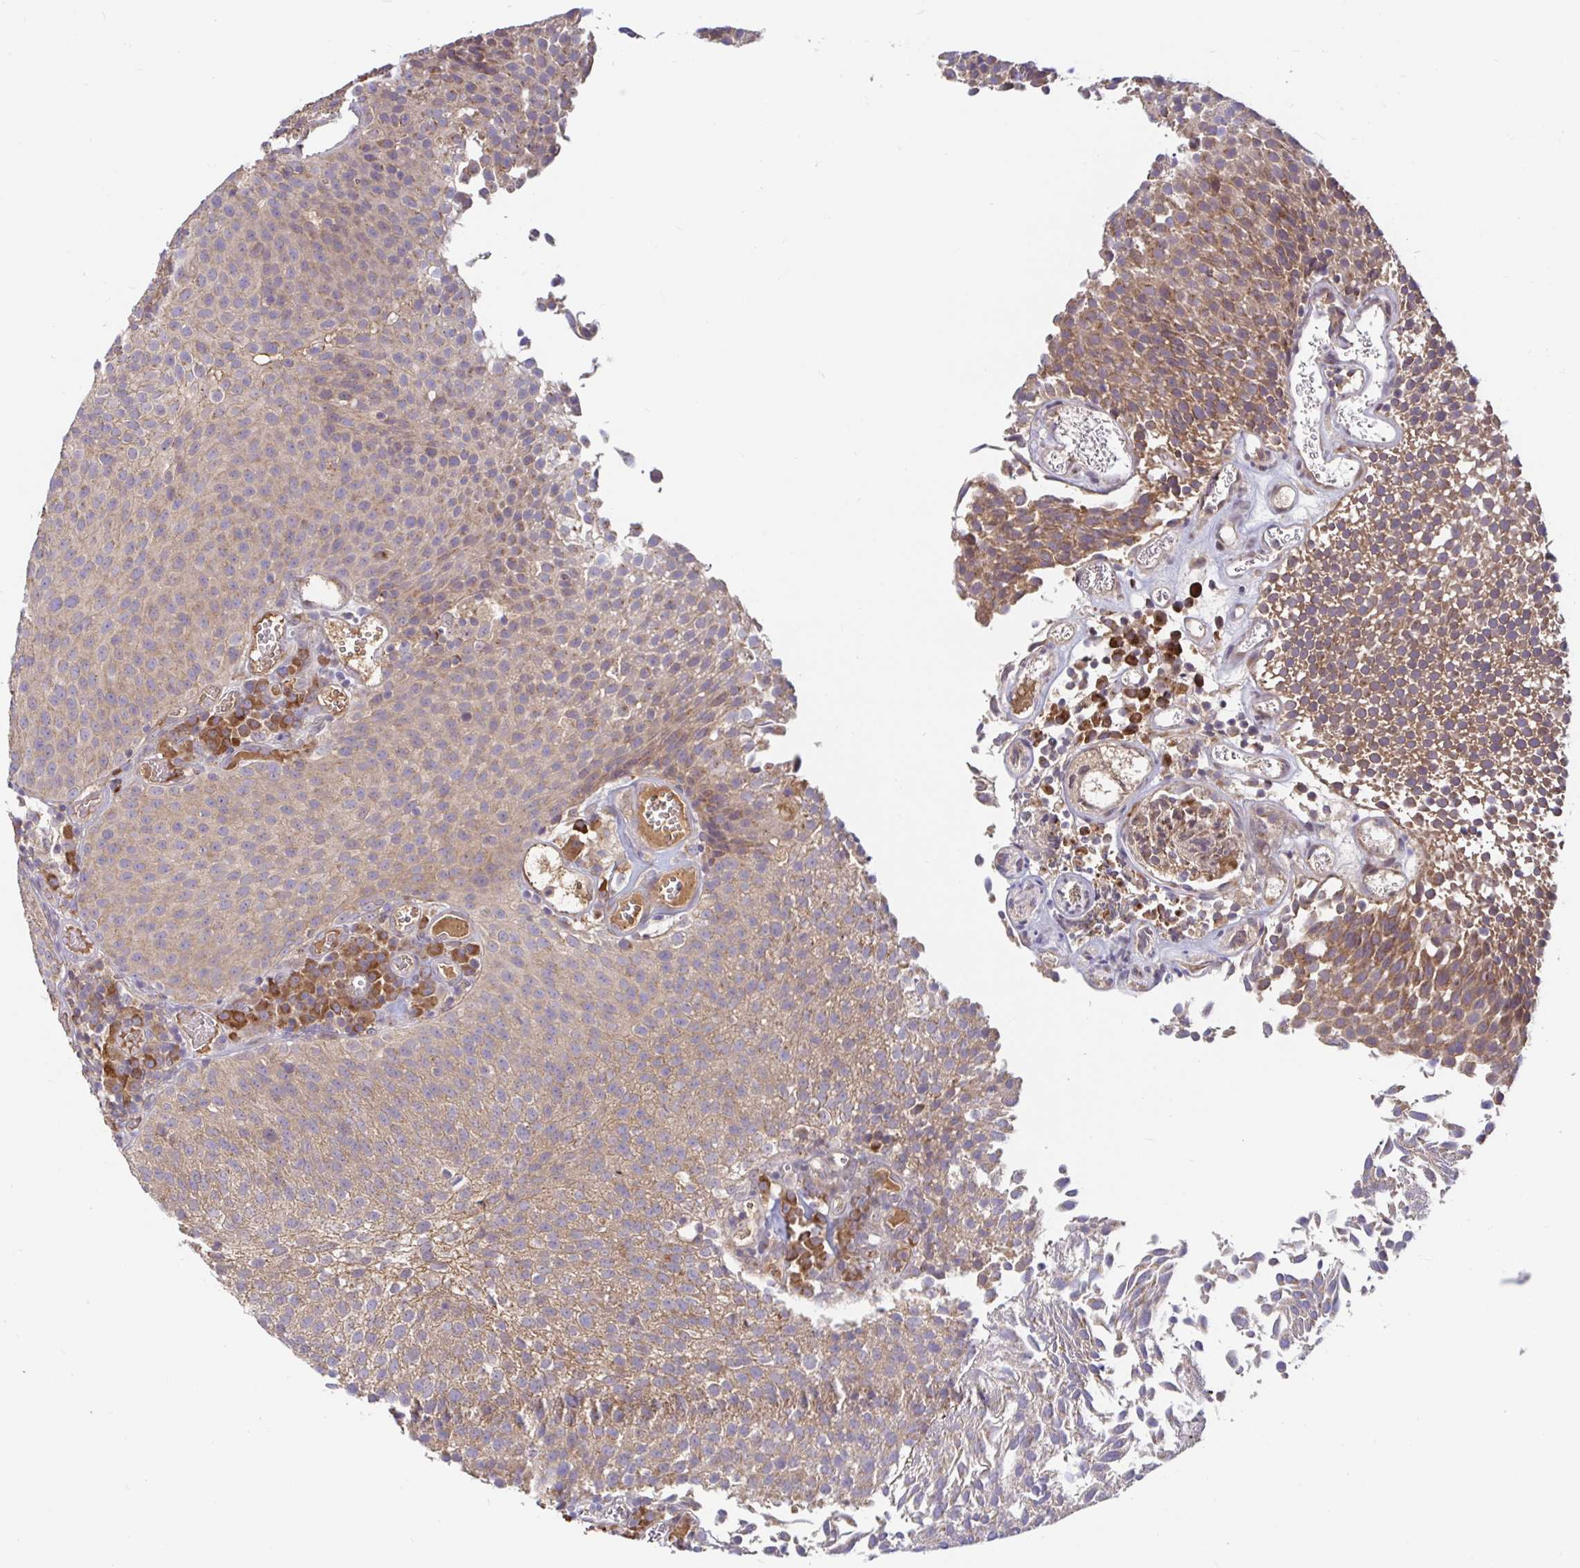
{"staining": {"intensity": "moderate", "quantity": ">75%", "location": "cytoplasmic/membranous"}, "tissue": "urothelial cancer", "cell_type": "Tumor cells", "image_type": "cancer", "snomed": [{"axis": "morphology", "description": "Urothelial carcinoma, Low grade"}, {"axis": "topography", "description": "Urinary bladder"}], "caption": "Approximately >75% of tumor cells in low-grade urothelial carcinoma reveal moderate cytoplasmic/membranous protein positivity as visualized by brown immunohistochemical staining.", "gene": "LARP1", "patient": {"sex": "female", "age": 79}}